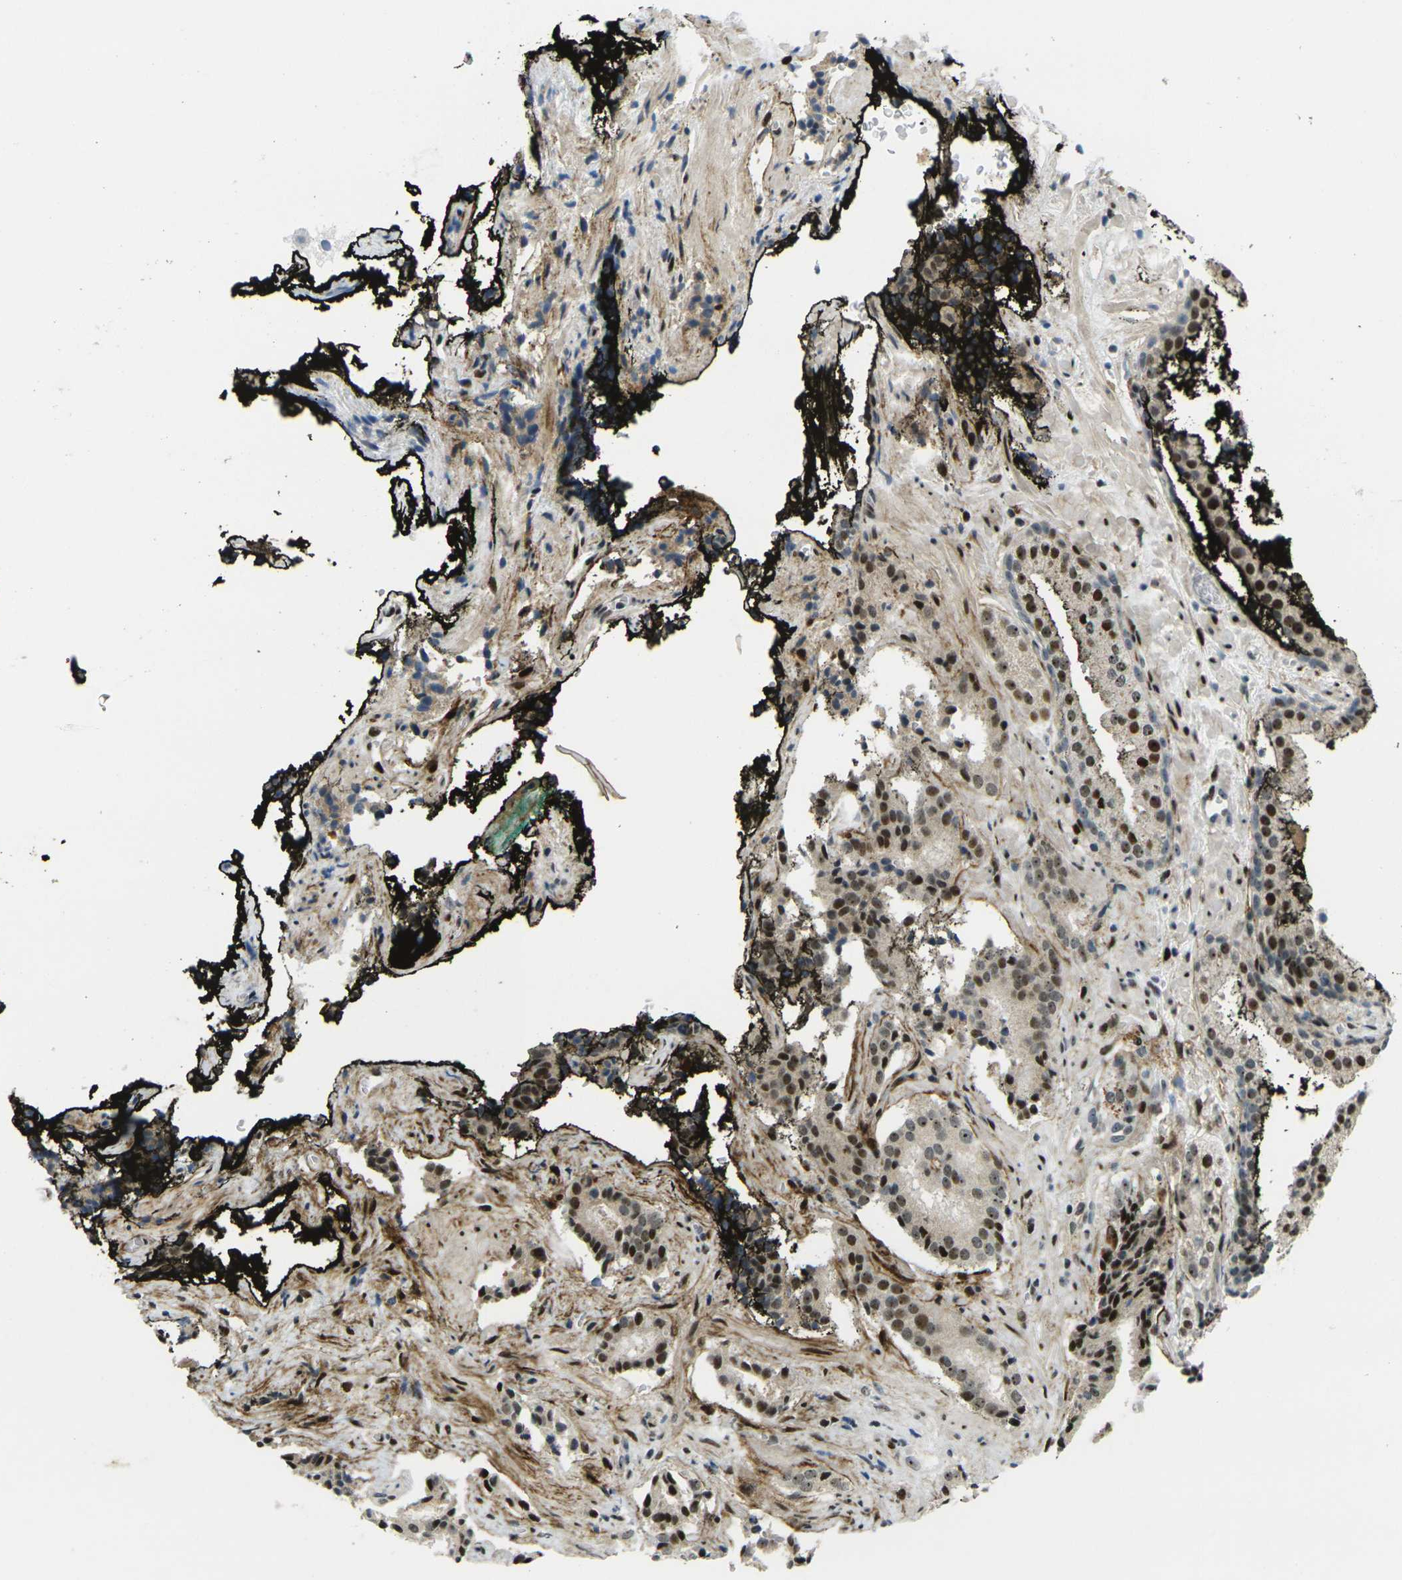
{"staining": {"intensity": "strong", "quantity": ">75%", "location": "nuclear"}, "tissue": "prostate cancer", "cell_type": "Tumor cells", "image_type": "cancer", "snomed": [{"axis": "morphology", "description": "Adenocarcinoma, High grade"}, {"axis": "topography", "description": "Prostate"}], "caption": "Immunohistochemistry (IHC) (DAB (3,3'-diaminobenzidine)) staining of prostate high-grade adenocarcinoma shows strong nuclear protein positivity in approximately >75% of tumor cells.", "gene": "UBE2C", "patient": {"sex": "male", "age": 58}}